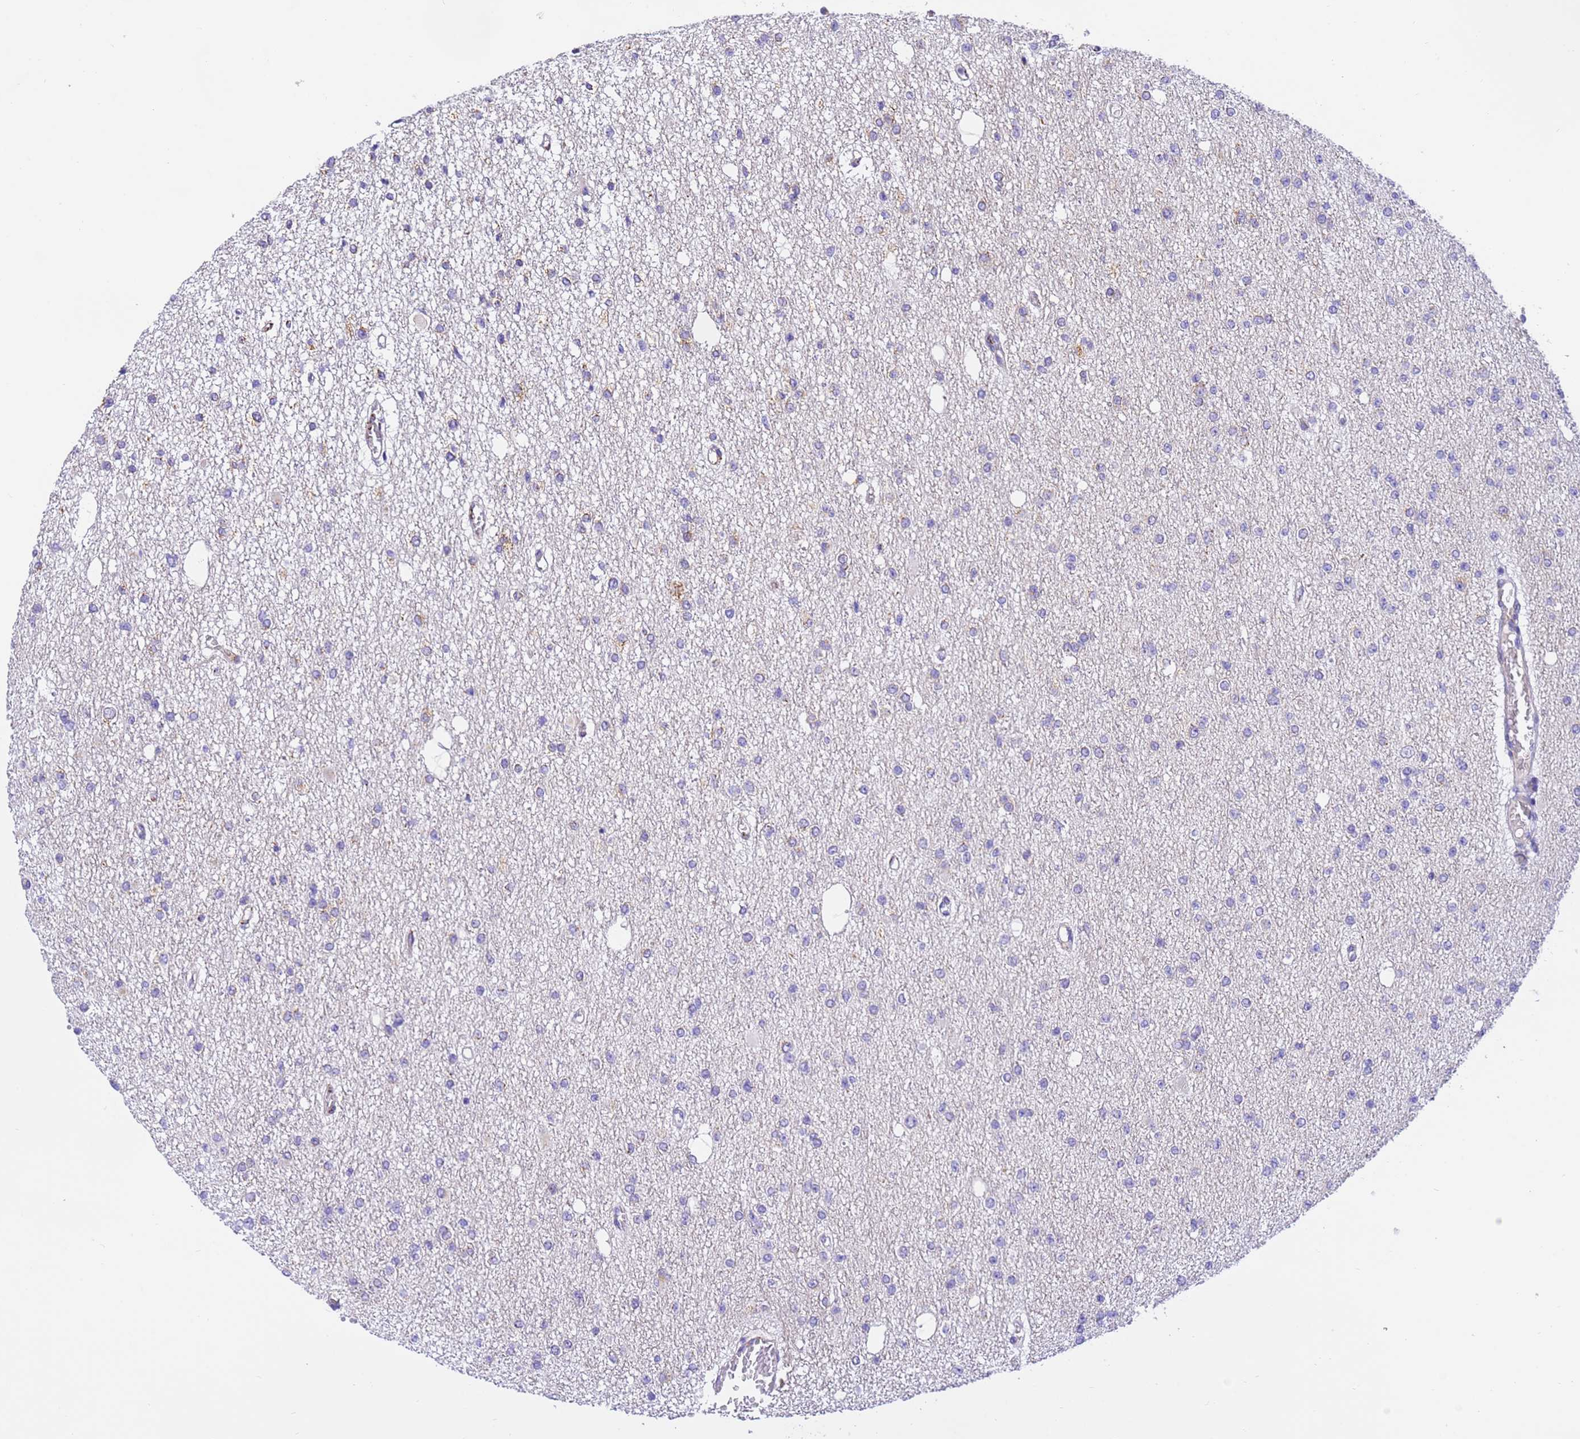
{"staining": {"intensity": "negative", "quantity": "none", "location": "none"}, "tissue": "glioma", "cell_type": "Tumor cells", "image_type": "cancer", "snomed": [{"axis": "morphology", "description": "Glioma, malignant, Low grade"}, {"axis": "topography", "description": "Brain"}], "caption": "A photomicrograph of human glioma is negative for staining in tumor cells.", "gene": "RHBDD3", "patient": {"sex": "female", "age": 22}}